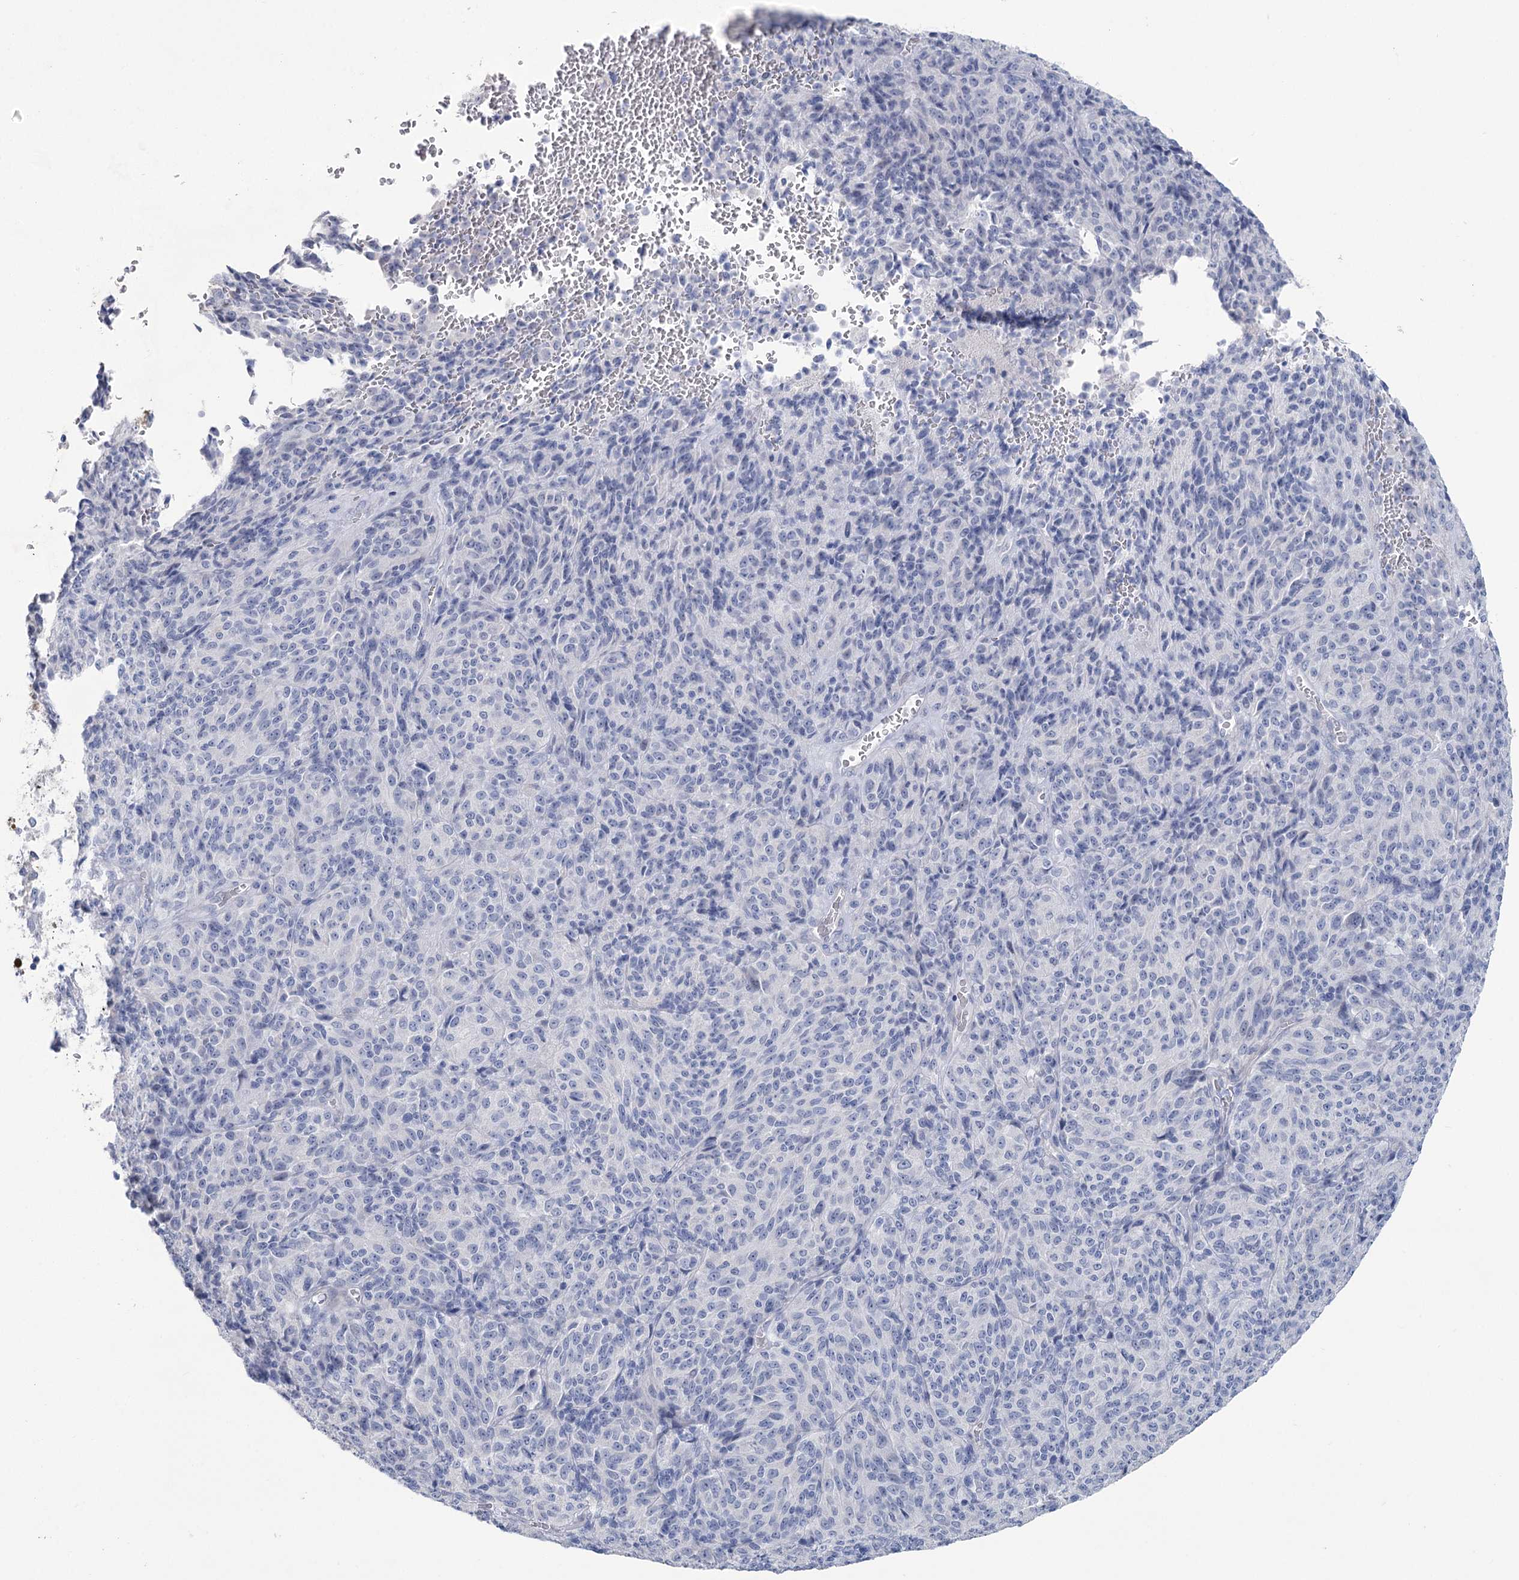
{"staining": {"intensity": "negative", "quantity": "none", "location": "none"}, "tissue": "melanoma", "cell_type": "Tumor cells", "image_type": "cancer", "snomed": [{"axis": "morphology", "description": "Malignant melanoma, Metastatic site"}, {"axis": "topography", "description": "Brain"}], "caption": "Immunohistochemical staining of malignant melanoma (metastatic site) demonstrates no significant expression in tumor cells.", "gene": "CCDC88A", "patient": {"sex": "female", "age": 56}}